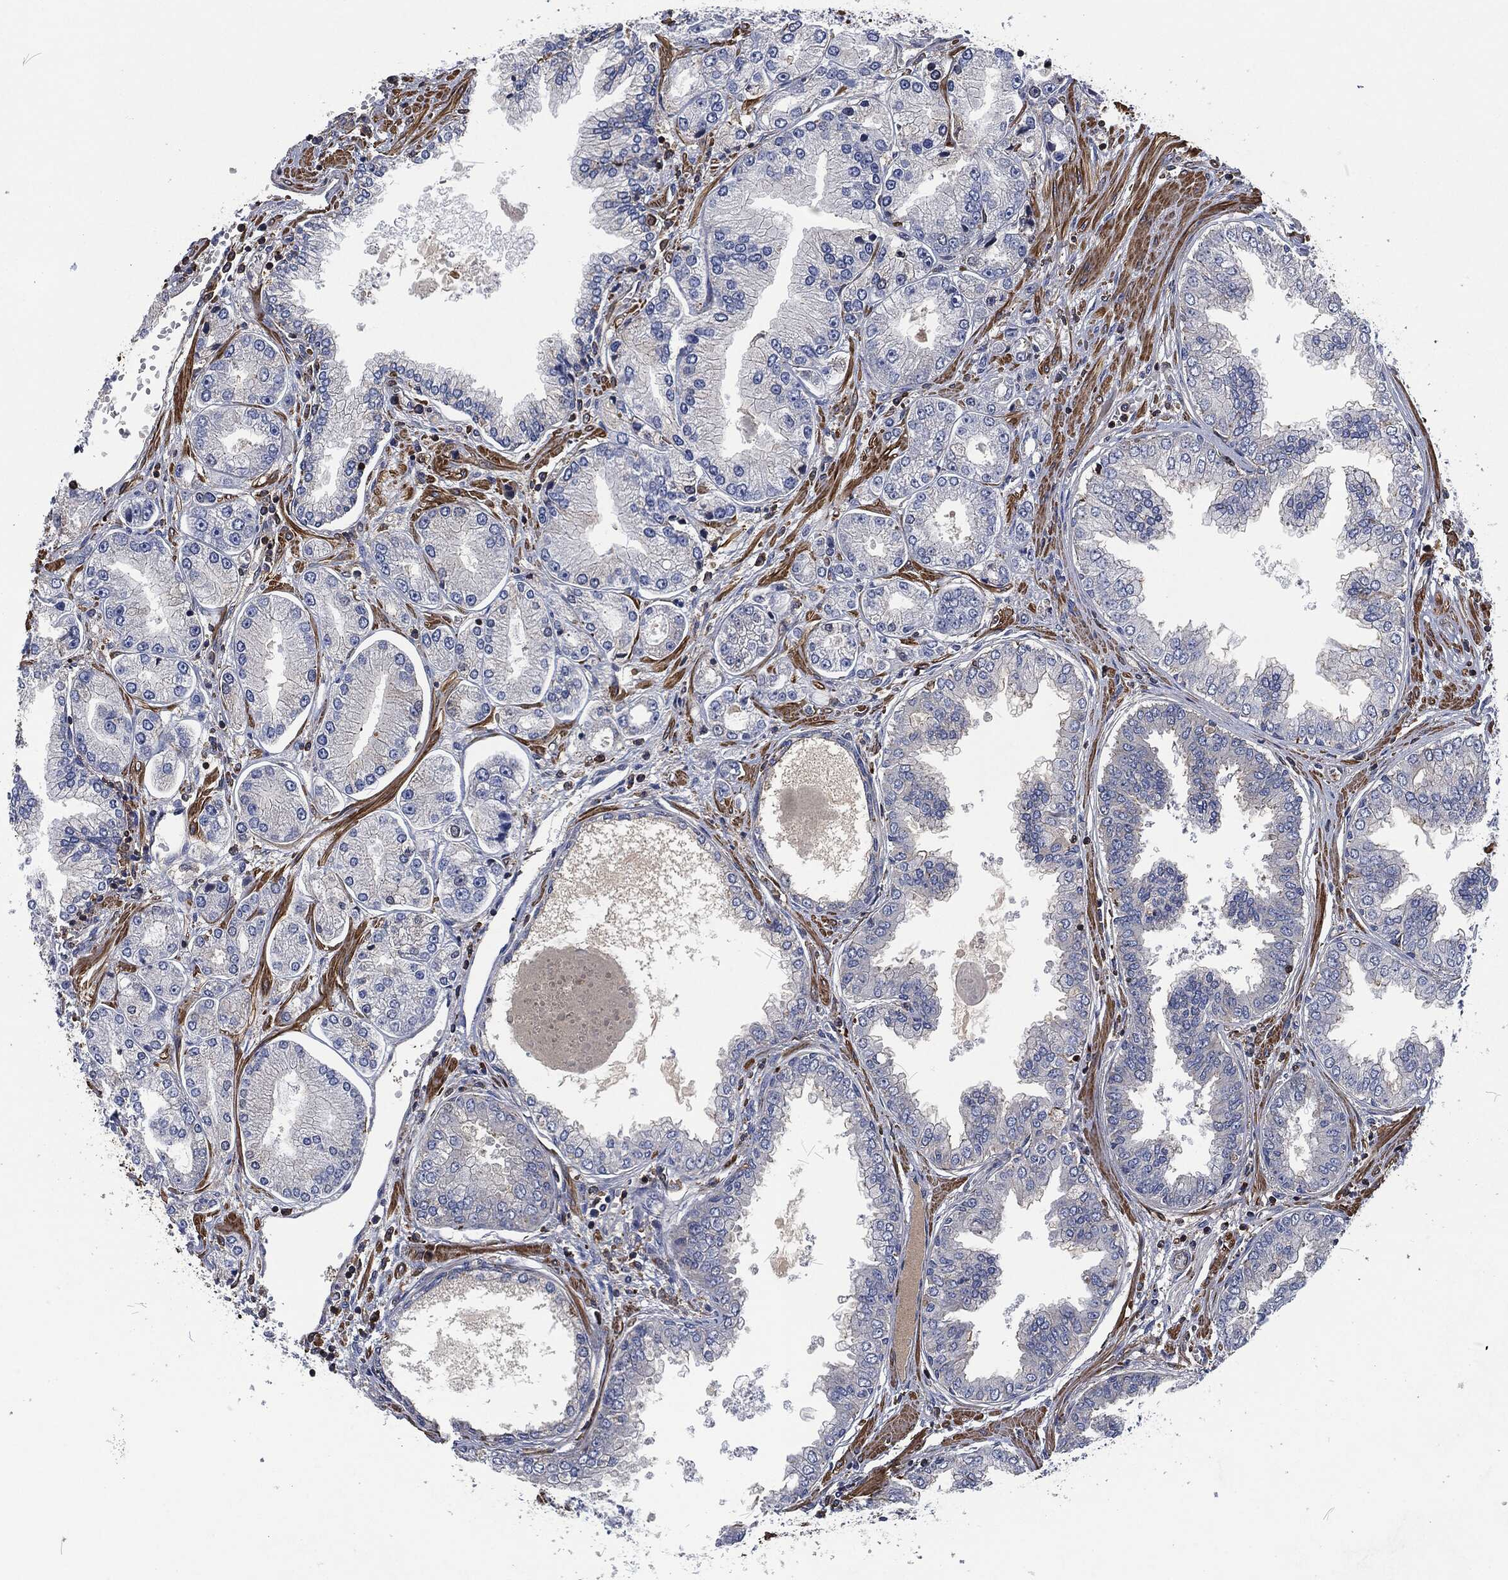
{"staining": {"intensity": "negative", "quantity": "none", "location": "none"}, "tissue": "prostate cancer", "cell_type": "Tumor cells", "image_type": "cancer", "snomed": [{"axis": "morphology", "description": "Adenocarcinoma, Low grade"}, {"axis": "topography", "description": "Prostate"}], "caption": "This is a image of immunohistochemistry (IHC) staining of low-grade adenocarcinoma (prostate), which shows no expression in tumor cells.", "gene": "LGALS9", "patient": {"sex": "male", "age": 72}}